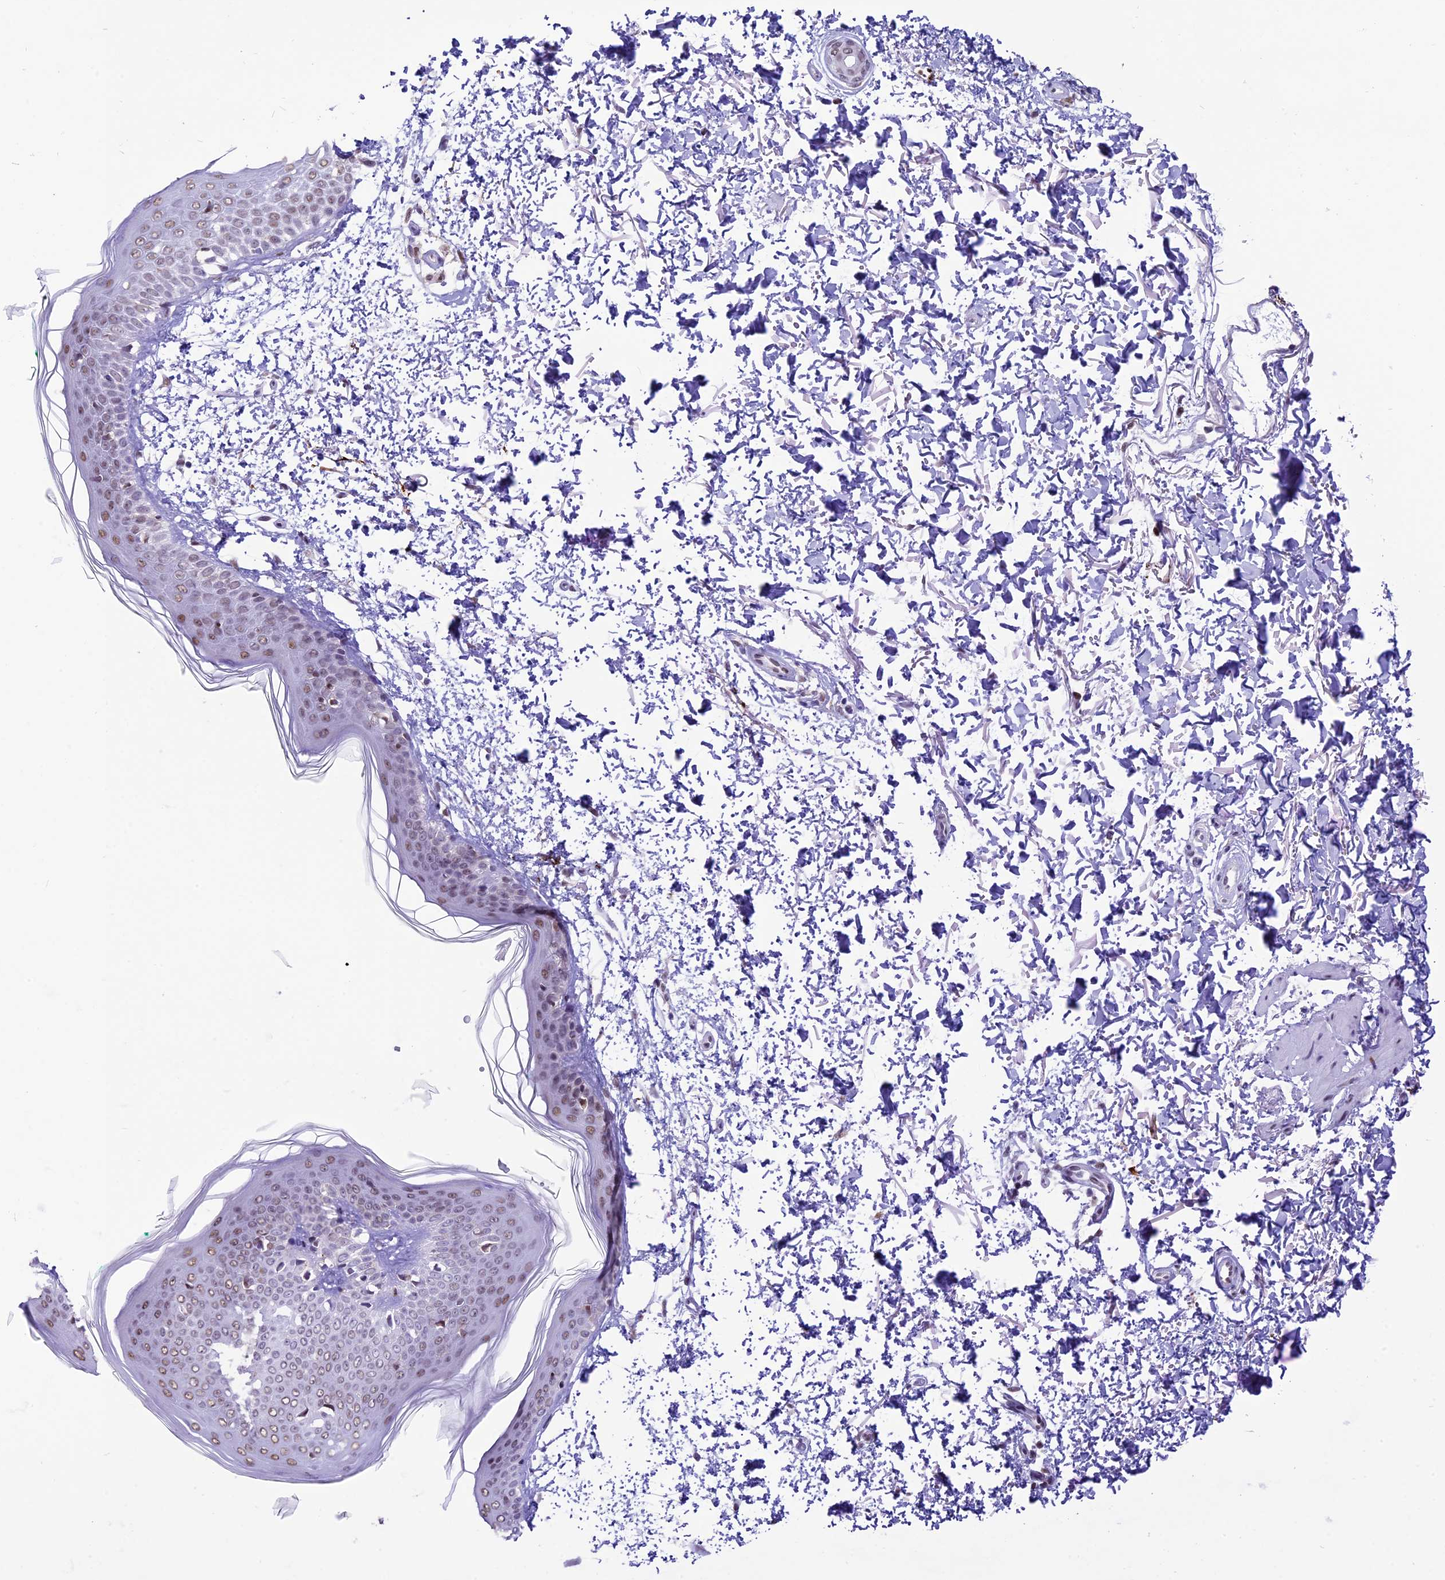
{"staining": {"intensity": "moderate", "quantity": ">75%", "location": "nuclear"}, "tissue": "skin", "cell_type": "Fibroblasts", "image_type": "normal", "snomed": [{"axis": "morphology", "description": "Normal tissue, NOS"}, {"axis": "topography", "description": "Skin"}], "caption": "Immunohistochemistry (DAB) staining of normal human skin exhibits moderate nuclear protein expression in about >75% of fibroblasts.", "gene": "RPS6KB1", "patient": {"sex": "male", "age": 66}}